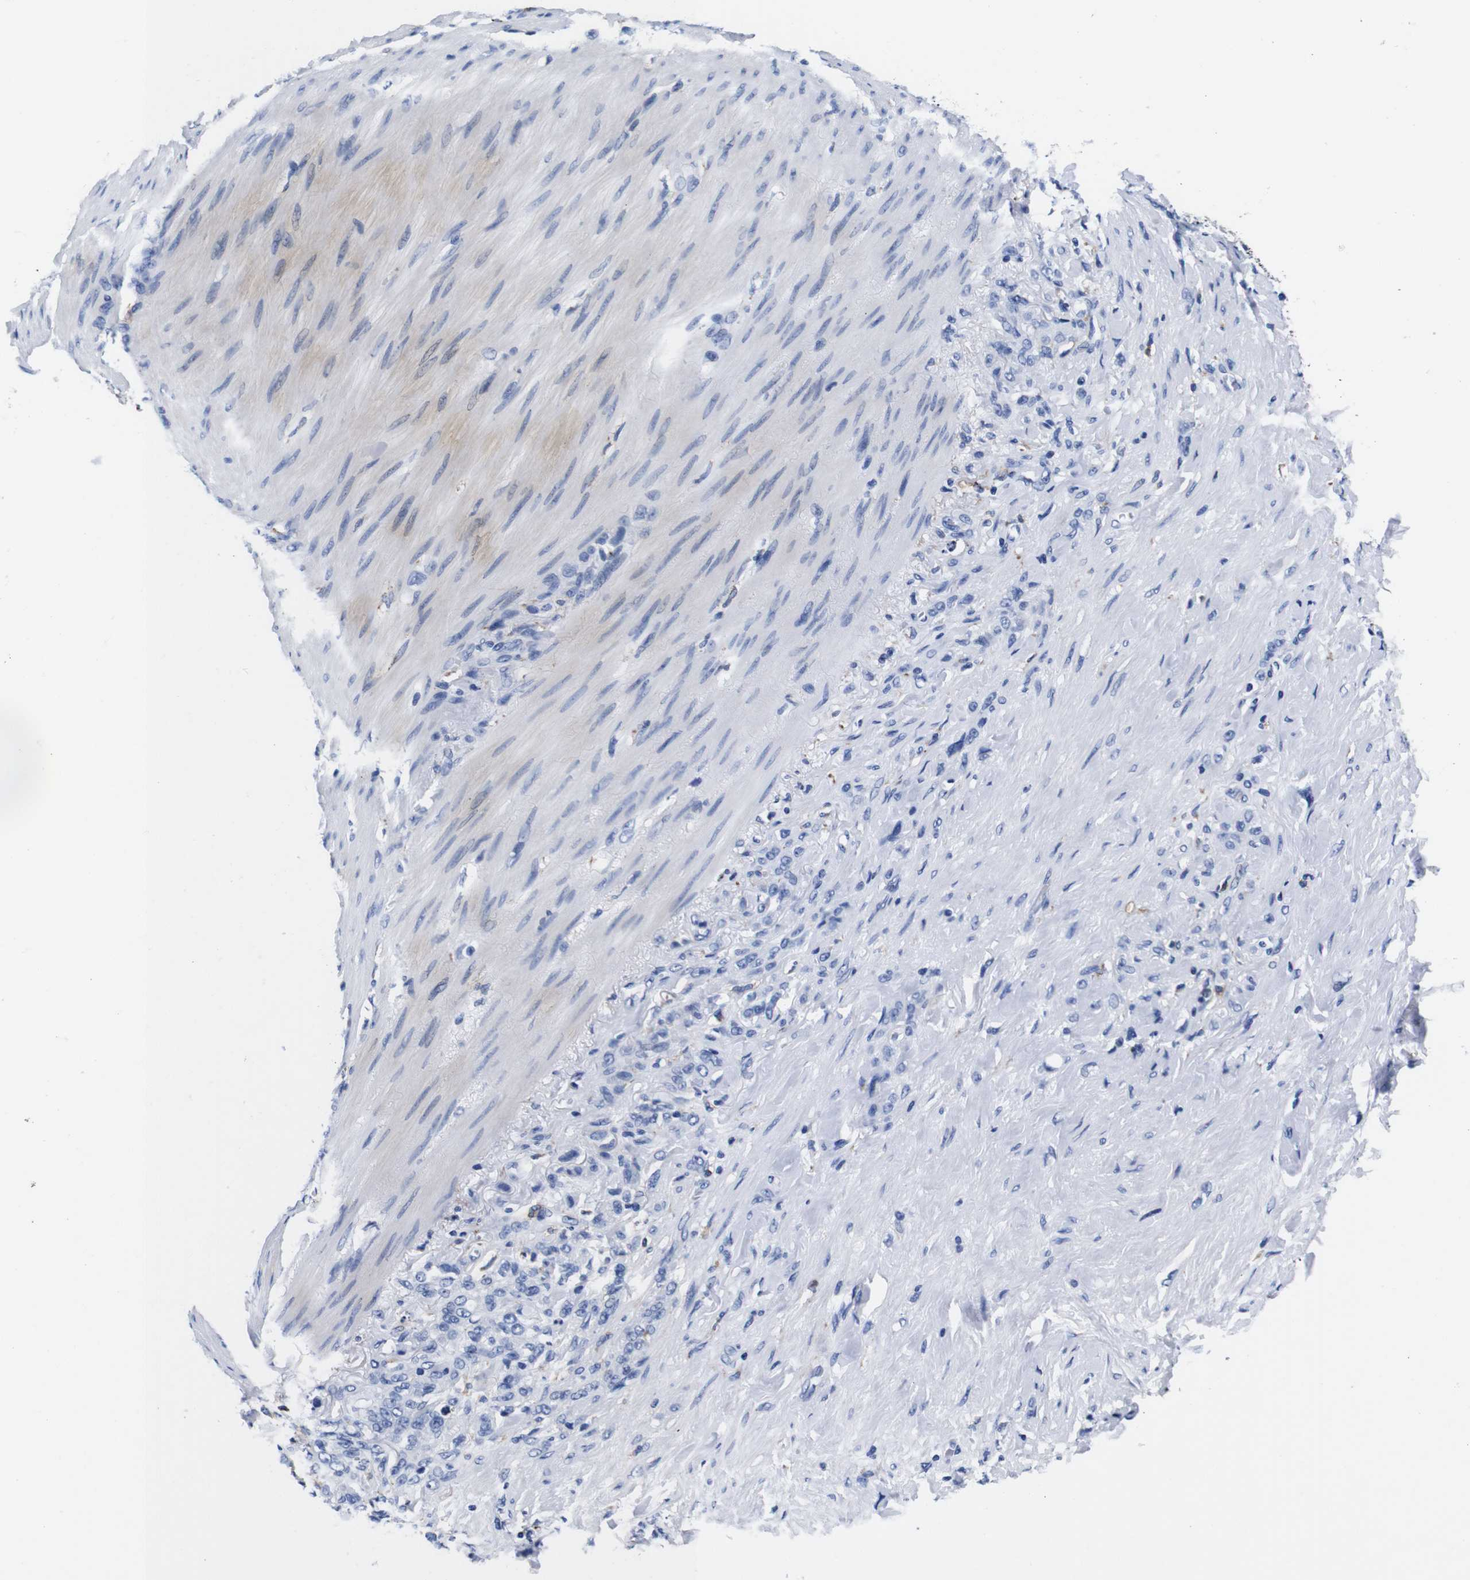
{"staining": {"intensity": "negative", "quantity": "none", "location": "none"}, "tissue": "stomach cancer", "cell_type": "Tumor cells", "image_type": "cancer", "snomed": [{"axis": "morphology", "description": "Adenocarcinoma, NOS"}, {"axis": "topography", "description": "Stomach"}], "caption": "Tumor cells are negative for protein expression in human stomach cancer (adenocarcinoma).", "gene": "HLA-DMB", "patient": {"sex": "male", "age": 82}}